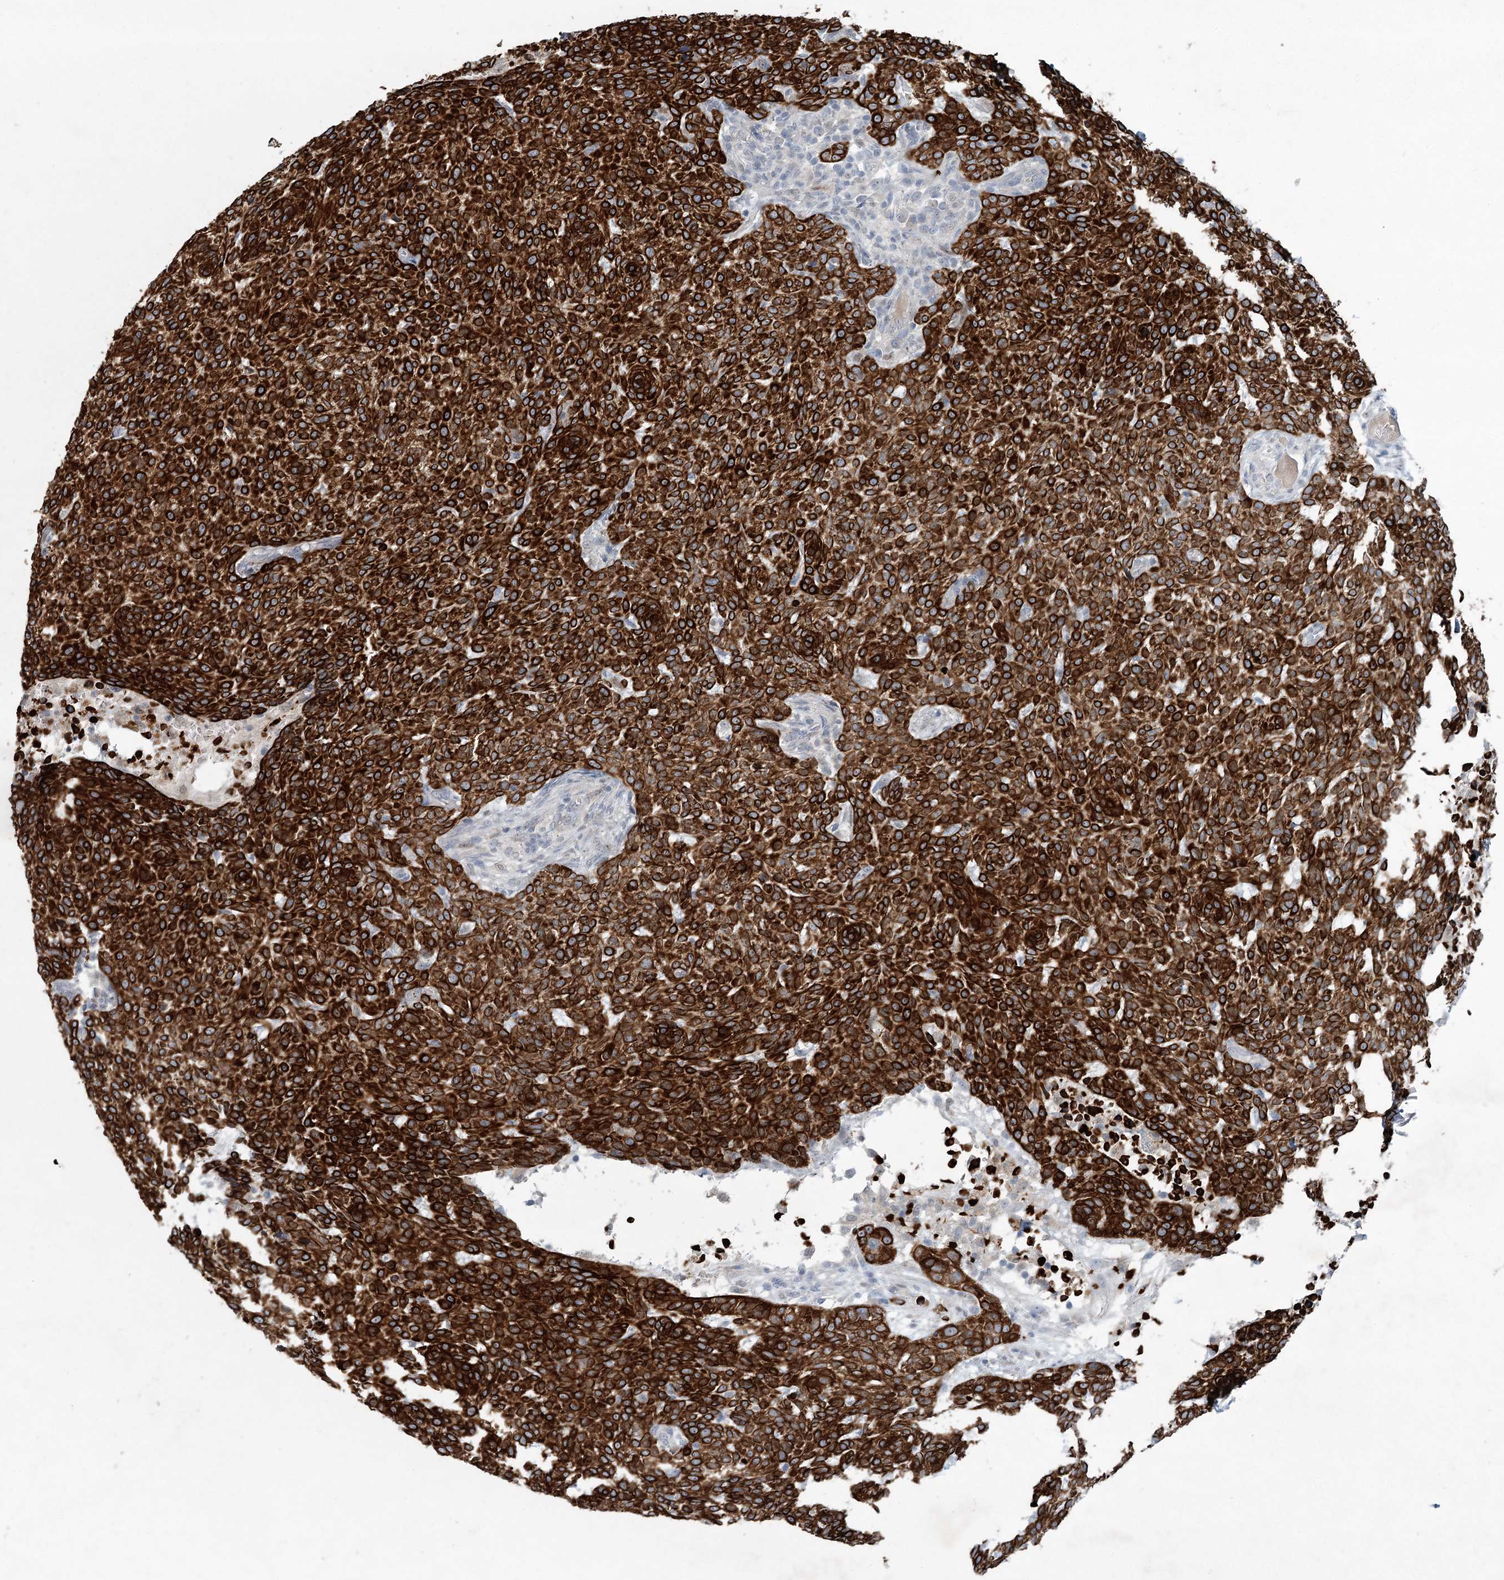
{"staining": {"intensity": "strong", "quantity": ">75%", "location": "cytoplasmic/membranous"}, "tissue": "skin cancer", "cell_type": "Tumor cells", "image_type": "cancer", "snomed": [{"axis": "morphology", "description": "Basal cell carcinoma"}, {"axis": "topography", "description": "Skin"}], "caption": "Skin cancer (basal cell carcinoma) tissue demonstrates strong cytoplasmic/membranous positivity in approximately >75% of tumor cells, visualized by immunohistochemistry.", "gene": "ABITRAM", "patient": {"sex": "male", "age": 85}}